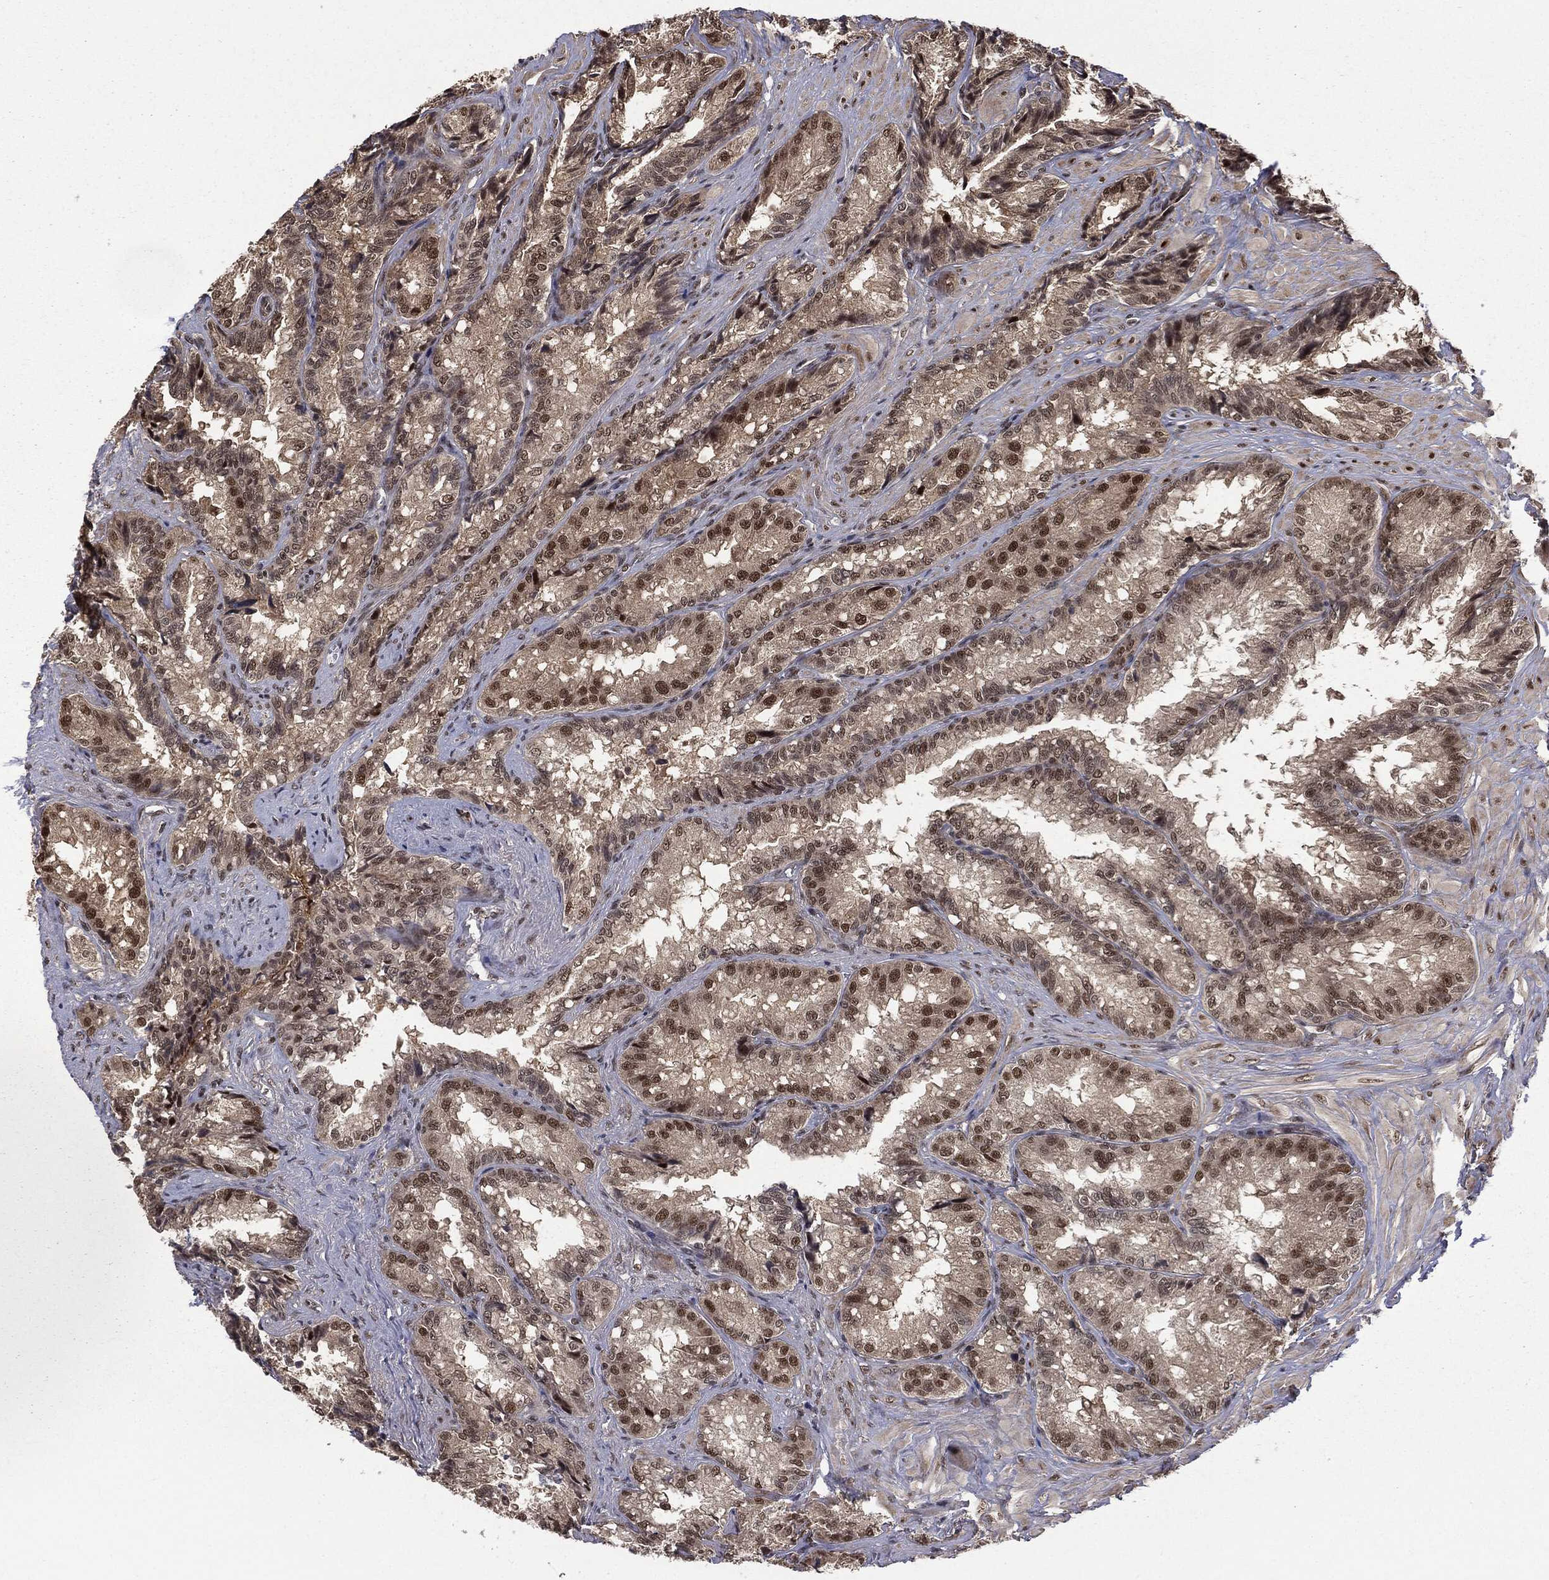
{"staining": {"intensity": "strong", "quantity": "25%-75%", "location": "nuclear"}, "tissue": "seminal vesicle", "cell_type": "Glandular cells", "image_type": "normal", "snomed": [{"axis": "morphology", "description": "Normal tissue, NOS"}, {"axis": "topography", "description": "Seminal veicle"}], "caption": "Protein staining by immunohistochemistry reveals strong nuclear expression in approximately 25%-75% of glandular cells in unremarkable seminal vesicle.", "gene": "JMJD6", "patient": {"sex": "male", "age": 68}}